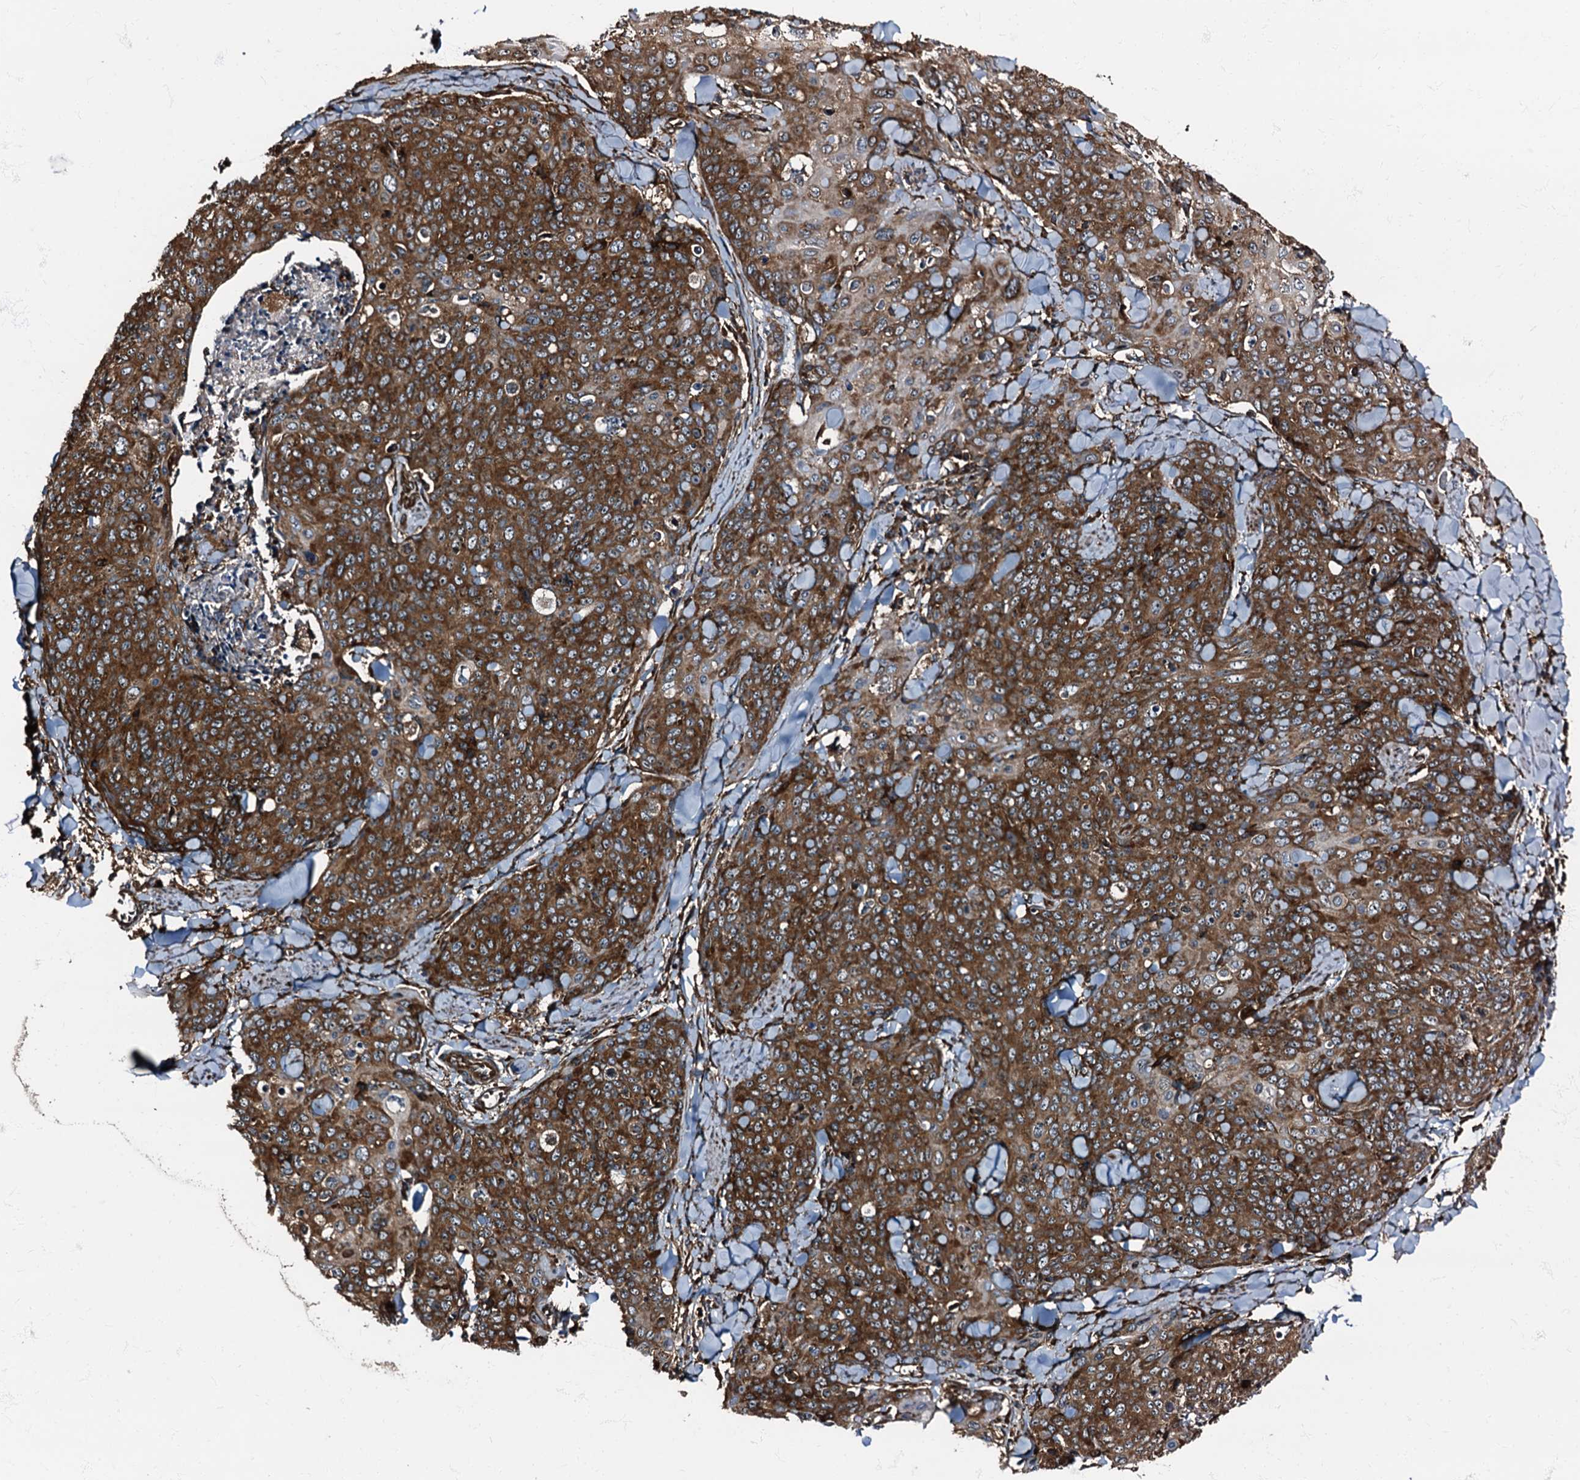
{"staining": {"intensity": "strong", "quantity": ">75%", "location": "cytoplasmic/membranous"}, "tissue": "skin cancer", "cell_type": "Tumor cells", "image_type": "cancer", "snomed": [{"axis": "morphology", "description": "Squamous cell carcinoma, NOS"}, {"axis": "topography", "description": "Skin"}, {"axis": "topography", "description": "Vulva"}], "caption": "The photomicrograph reveals immunohistochemical staining of skin cancer. There is strong cytoplasmic/membranous staining is present in approximately >75% of tumor cells.", "gene": "ATP2C1", "patient": {"sex": "female", "age": 85}}